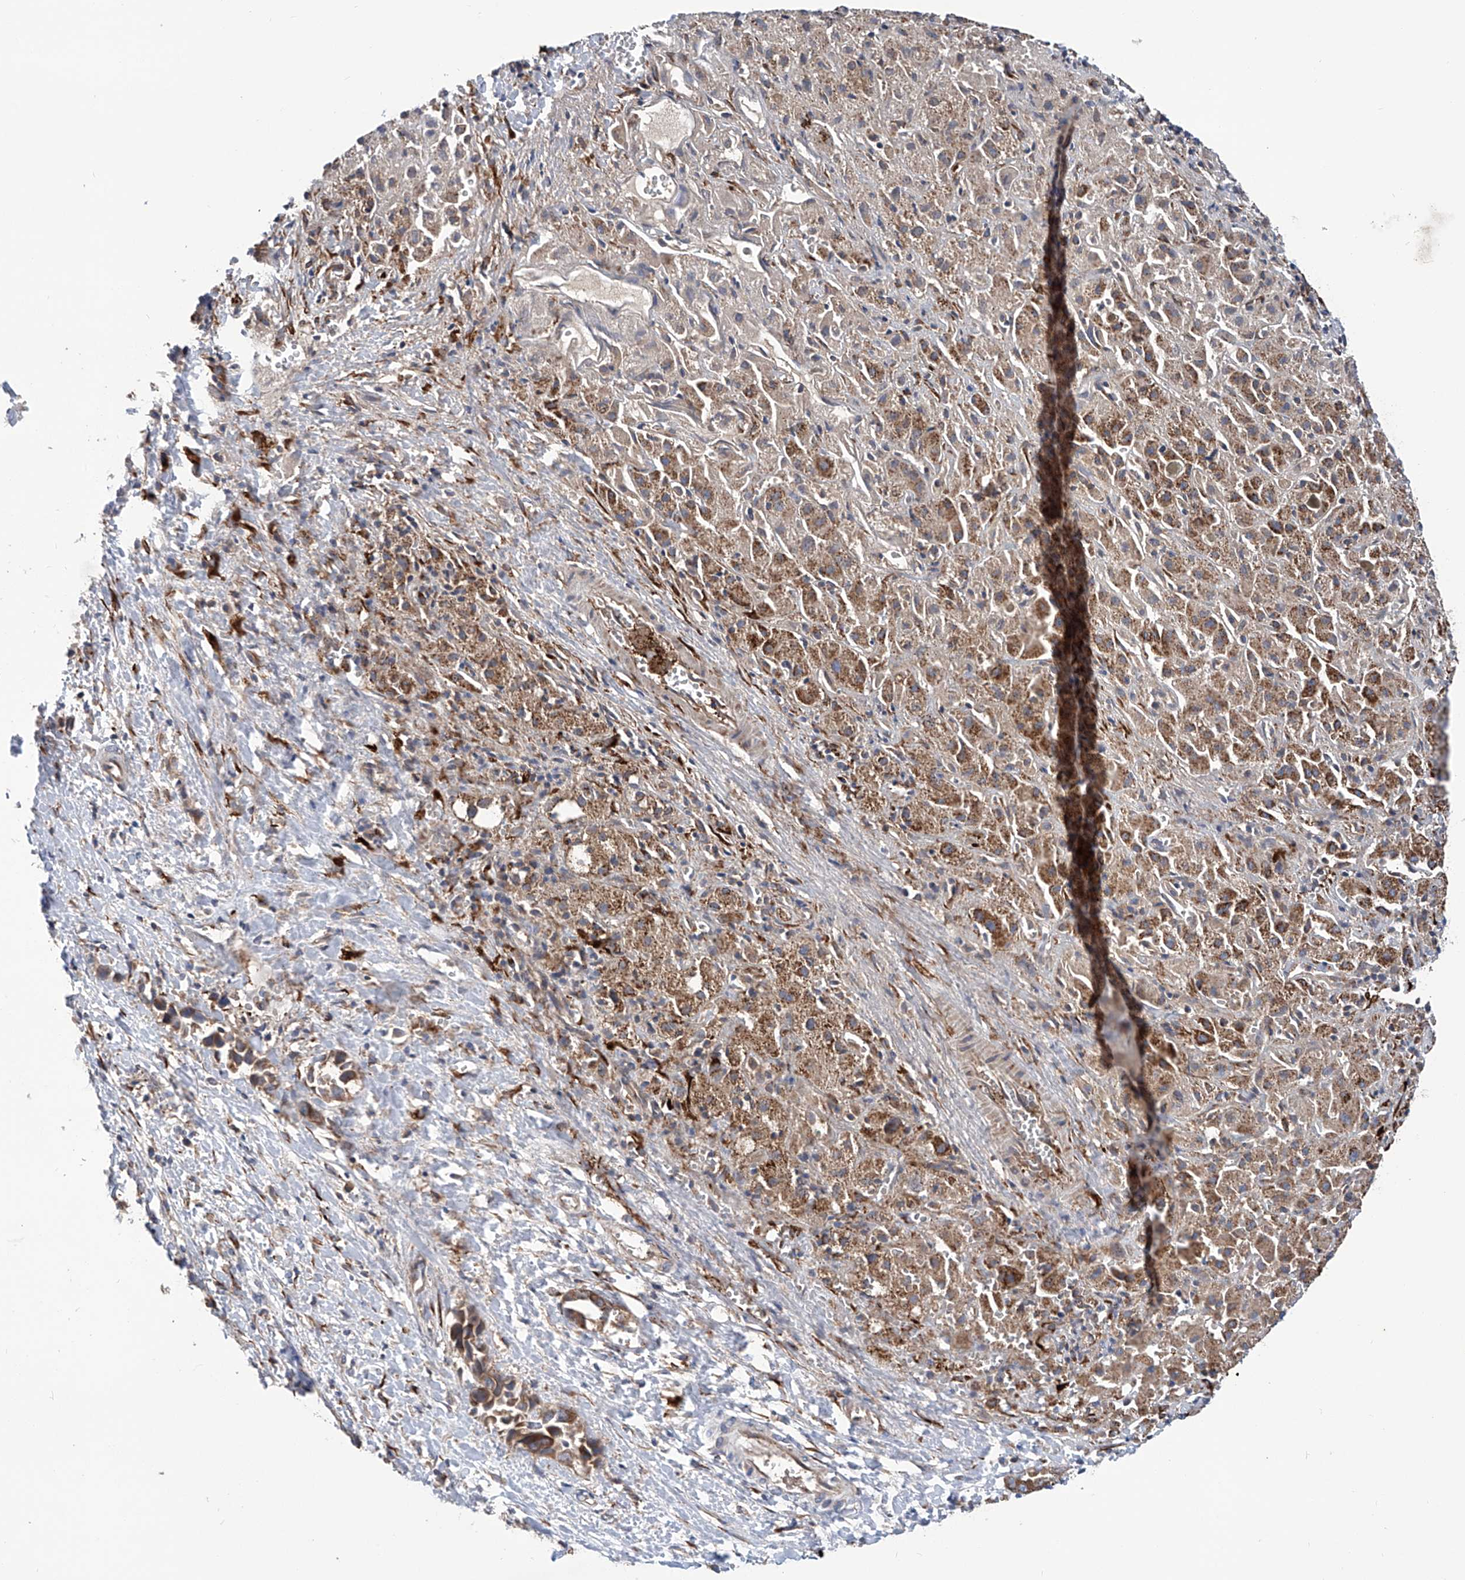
{"staining": {"intensity": "moderate", "quantity": ">75%", "location": "cytoplasmic/membranous"}, "tissue": "liver cancer", "cell_type": "Tumor cells", "image_type": "cancer", "snomed": [{"axis": "morphology", "description": "Cholangiocarcinoma"}, {"axis": "topography", "description": "Liver"}], "caption": "Moderate cytoplasmic/membranous protein staining is identified in about >75% of tumor cells in cholangiocarcinoma (liver).", "gene": "ASCC3", "patient": {"sex": "female", "age": 52}}